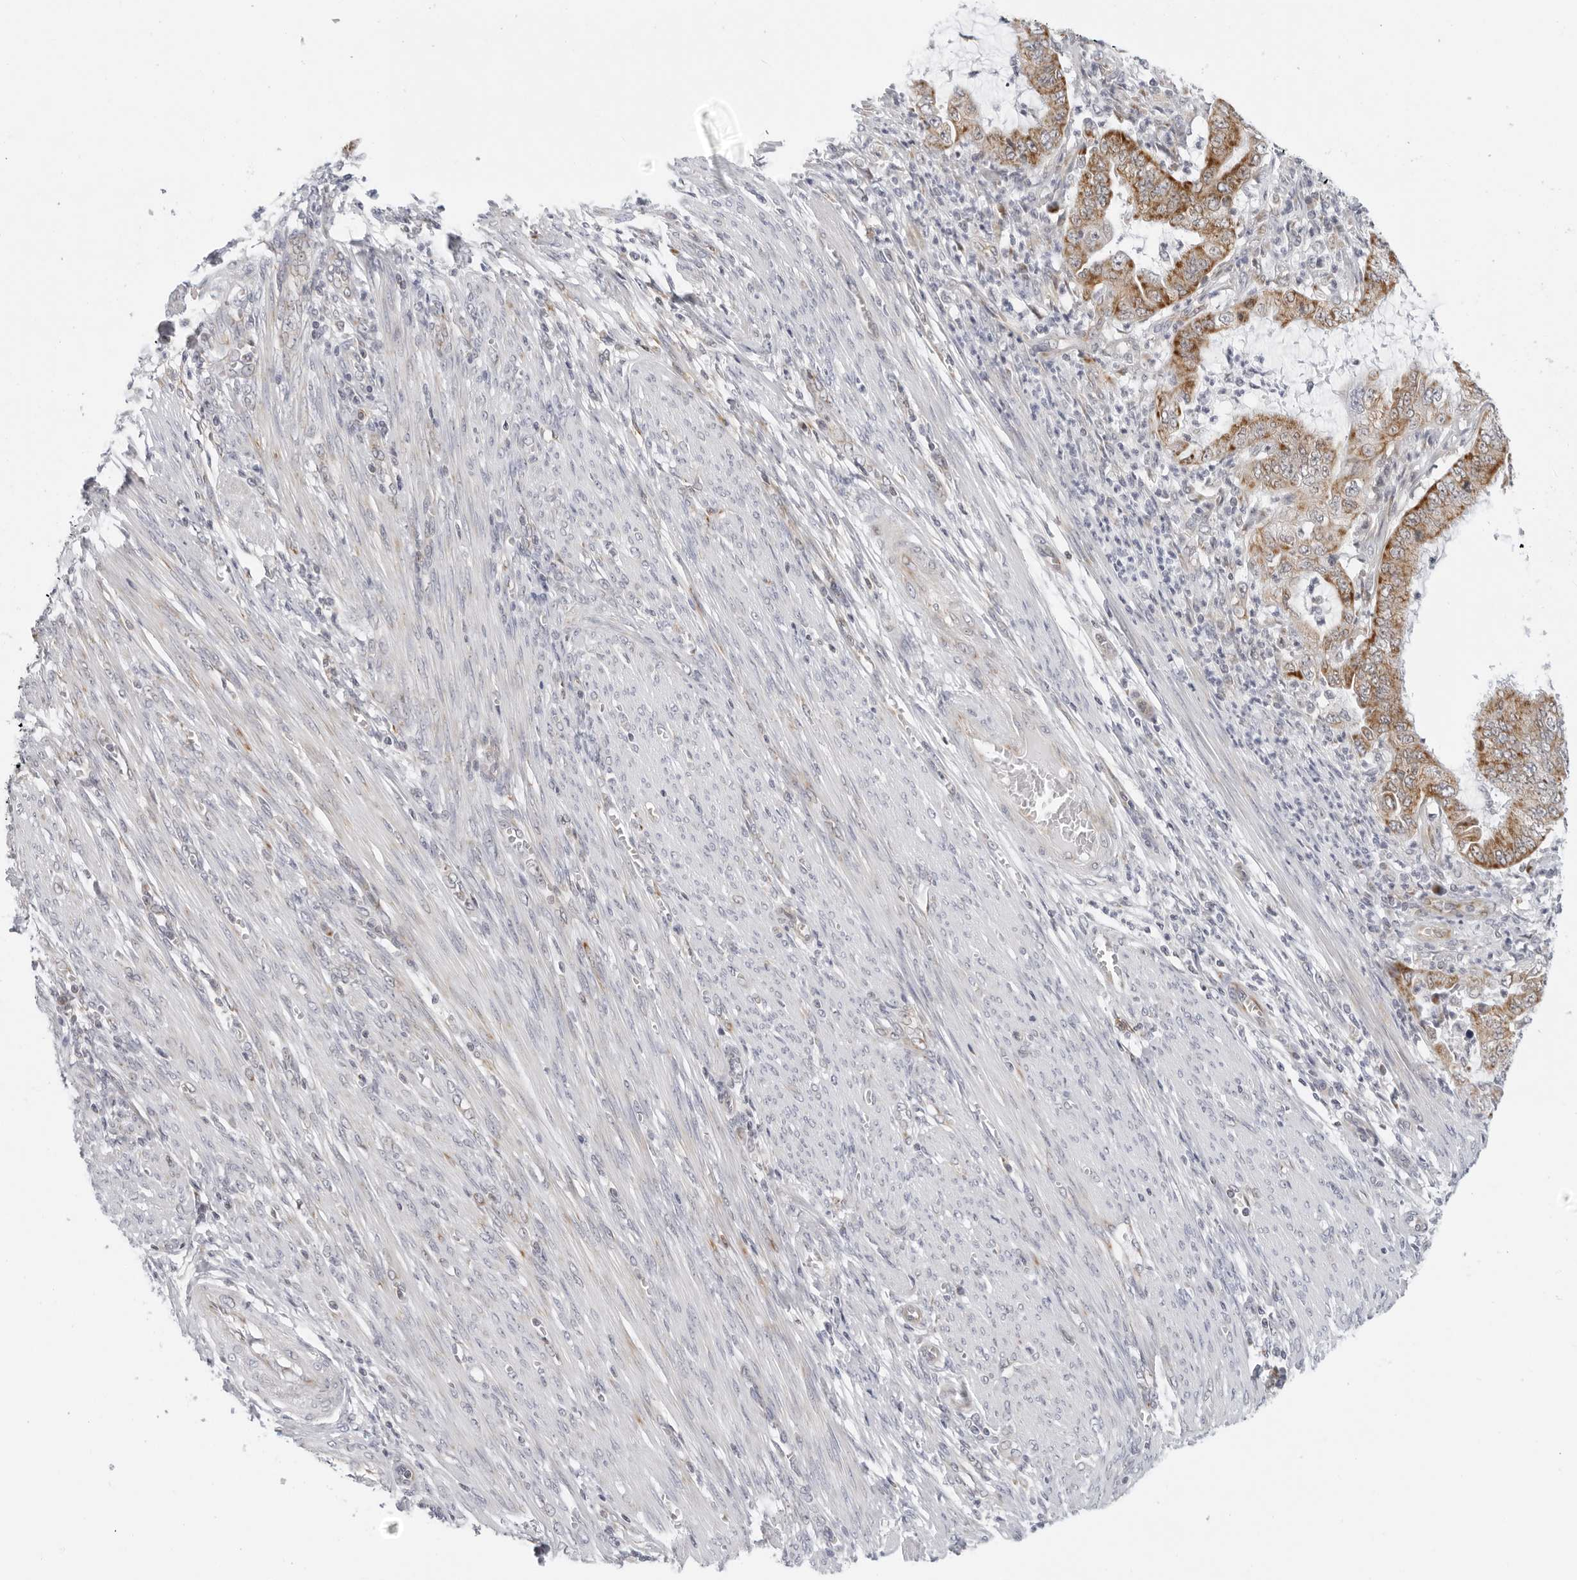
{"staining": {"intensity": "moderate", "quantity": ">75%", "location": "cytoplasmic/membranous"}, "tissue": "endometrial cancer", "cell_type": "Tumor cells", "image_type": "cancer", "snomed": [{"axis": "morphology", "description": "Adenocarcinoma, NOS"}, {"axis": "topography", "description": "Endometrium"}], "caption": "Approximately >75% of tumor cells in human endometrial adenocarcinoma display moderate cytoplasmic/membranous protein positivity as visualized by brown immunohistochemical staining.", "gene": "CIART", "patient": {"sex": "female", "age": 51}}